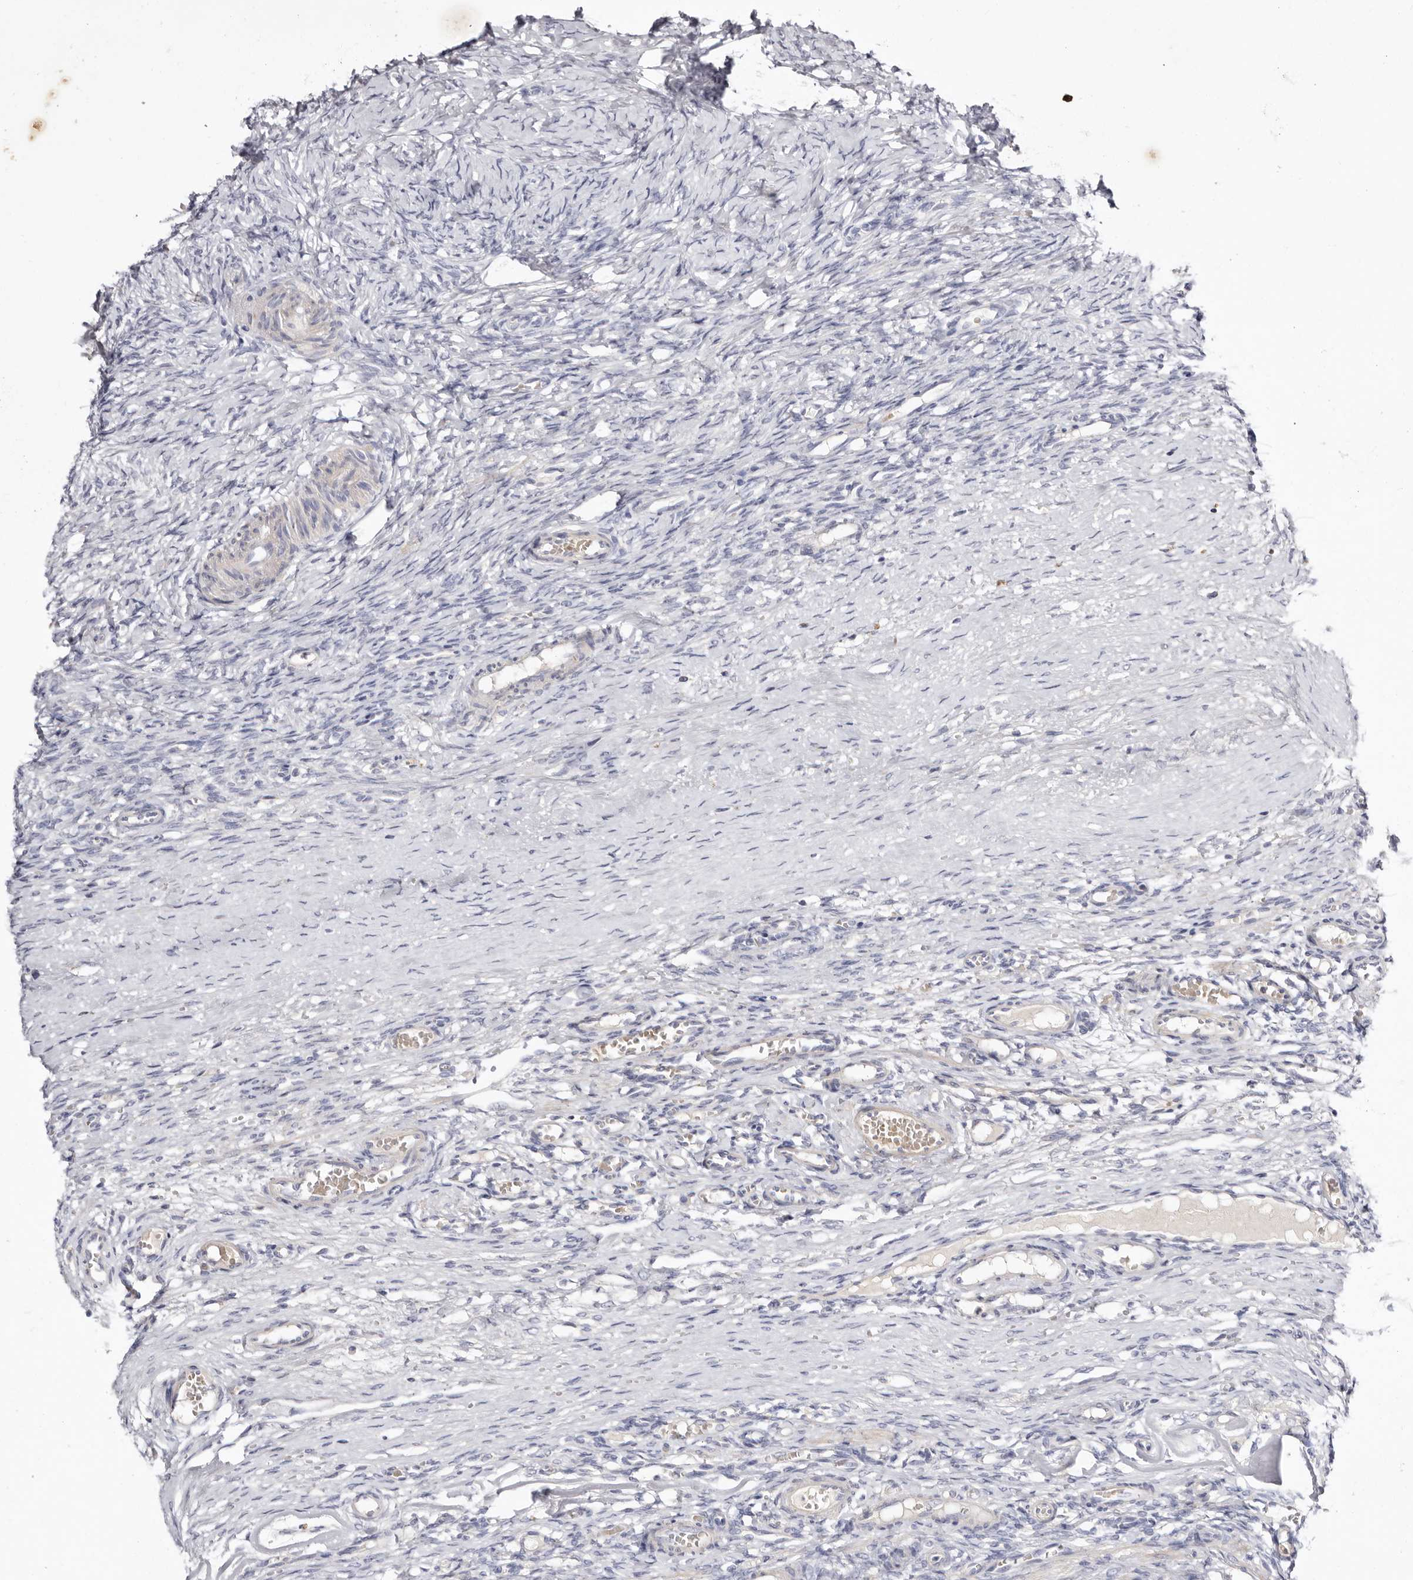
{"staining": {"intensity": "negative", "quantity": "none", "location": "none"}, "tissue": "ovary", "cell_type": "Ovarian stroma cells", "image_type": "normal", "snomed": [{"axis": "morphology", "description": "Adenocarcinoma, NOS"}, {"axis": "topography", "description": "Endometrium"}], "caption": "This is an immunohistochemistry (IHC) histopathology image of benign human ovary. There is no expression in ovarian stroma cells.", "gene": "S1PR5", "patient": {"sex": "female", "age": 32}}